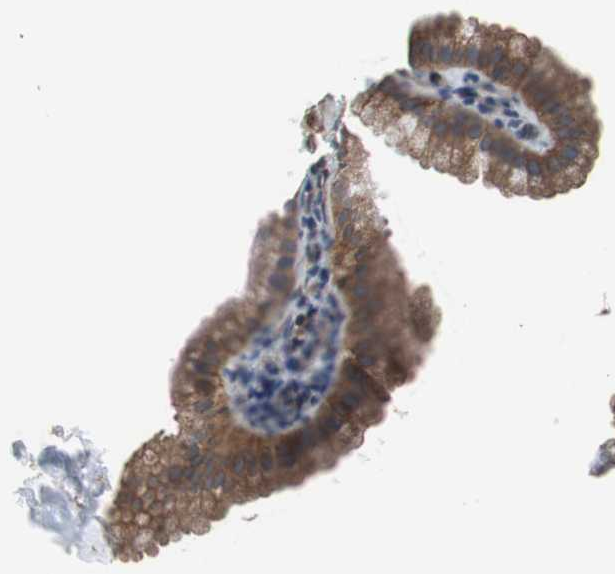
{"staining": {"intensity": "strong", "quantity": ">75%", "location": "cytoplasmic/membranous"}, "tissue": "gallbladder", "cell_type": "Glandular cells", "image_type": "normal", "snomed": [{"axis": "morphology", "description": "Normal tissue, NOS"}, {"axis": "topography", "description": "Gallbladder"}], "caption": "Immunohistochemistry image of benign gallbladder stained for a protein (brown), which displays high levels of strong cytoplasmic/membranous staining in approximately >75% of glandular cells.", "gene": "PITRM1", "patient": {"sex": "female", "age": 64}}